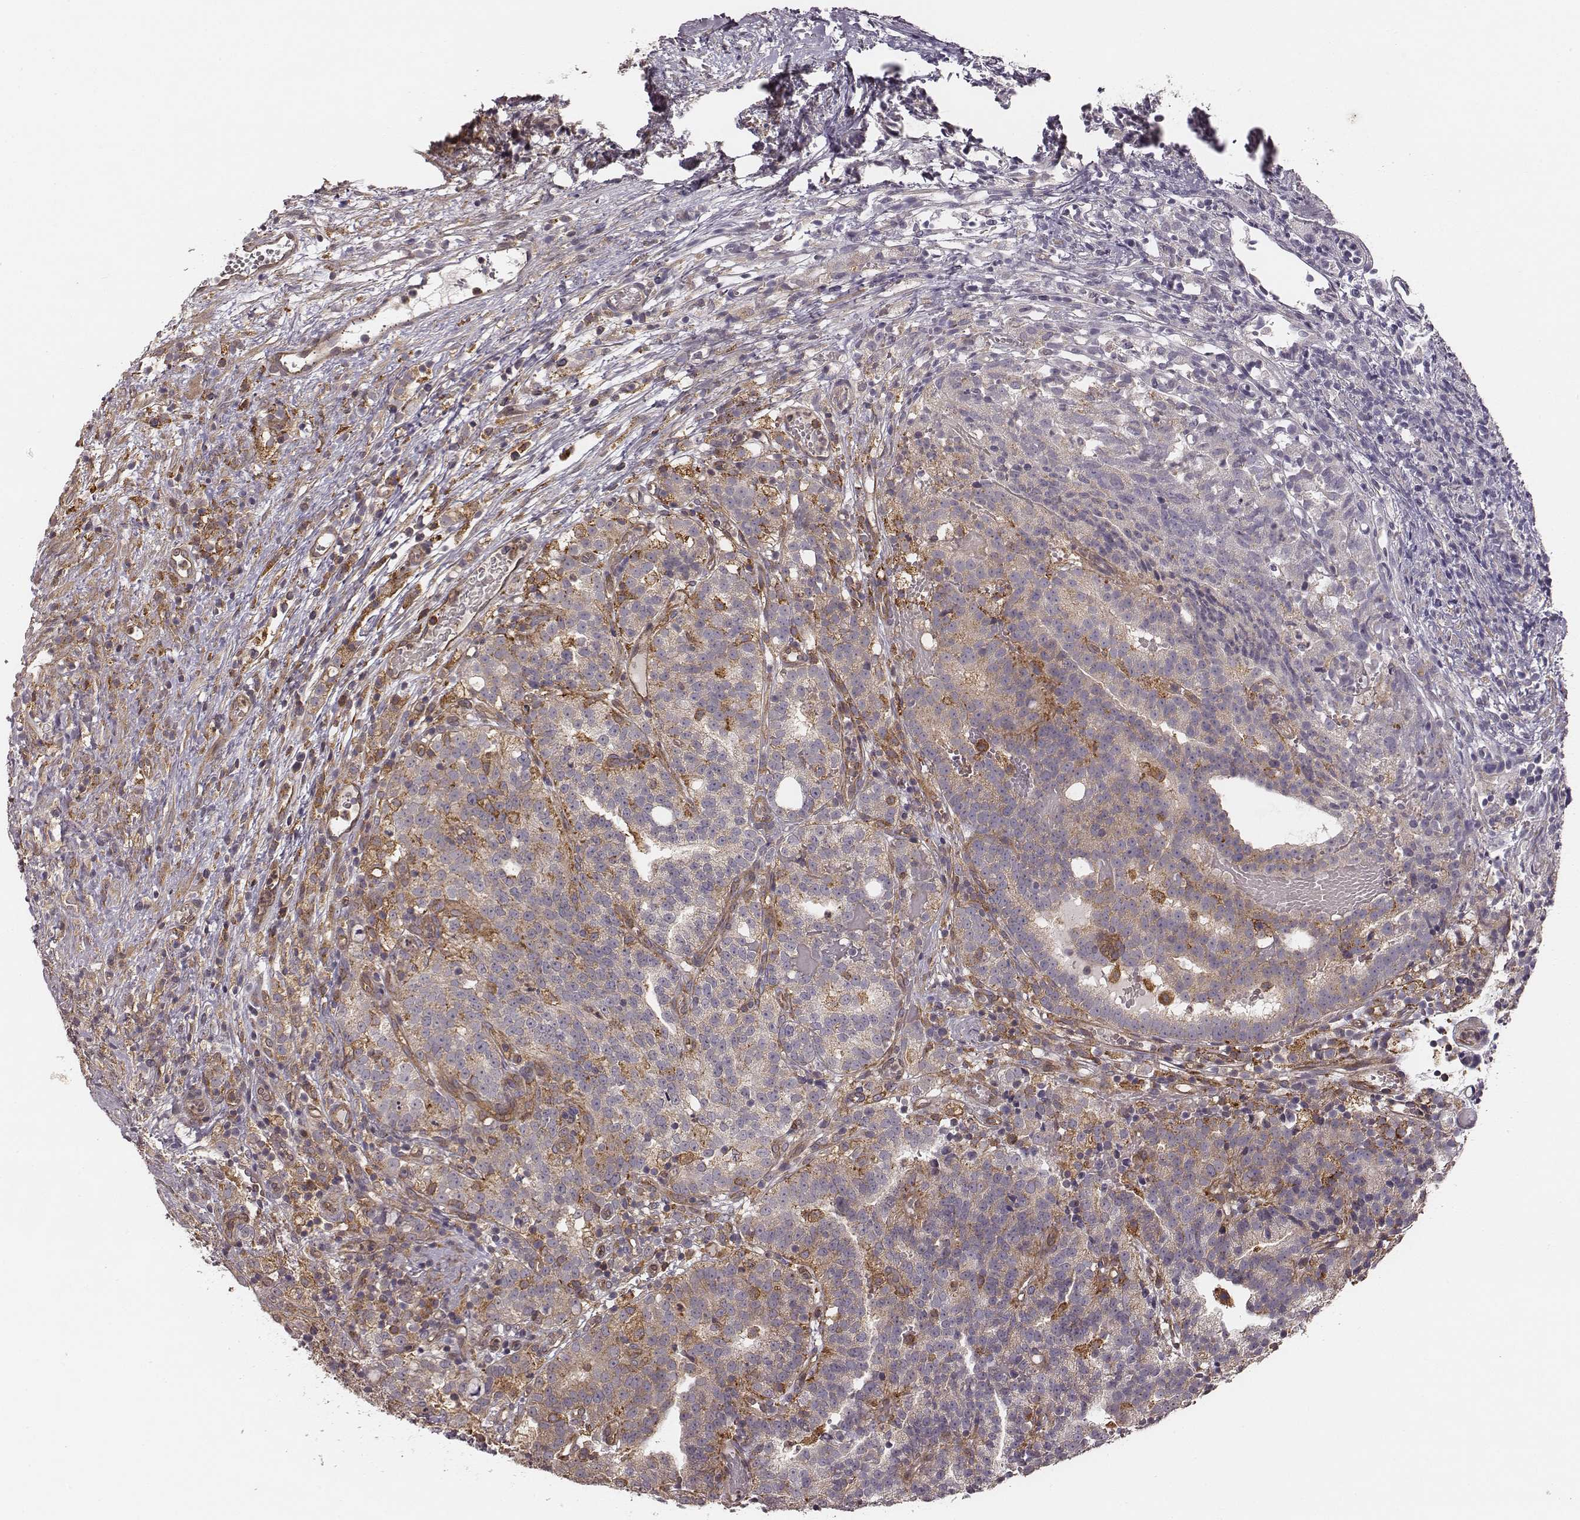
{"staining": {"intensity": "weak", "quantity": "25%-75%", "location": "cytoplasmic/membranous"}, "tissue": "prostate cancer", "cell_type": "Tumor cells", "image_type": "cancer", "snomed": [{"axis": "morphology", "description": "Adenocarcinoma, High grade"}, {"axis": "topography", "description": "Prostate"}], "caption": "The histopathology image exhibits staining of prostate cancer, revealing weak cytoplasmic/membranous protein positivity (brown color) within tumor cells. The staining was performed using DAB (3,3'-diaminobenzidine), with brown indicating positive protein expression. Nuclei are stained blue with hematoxylin.", "gene": "VPS26A", "patient": {"sex": "male", "age": 53}}